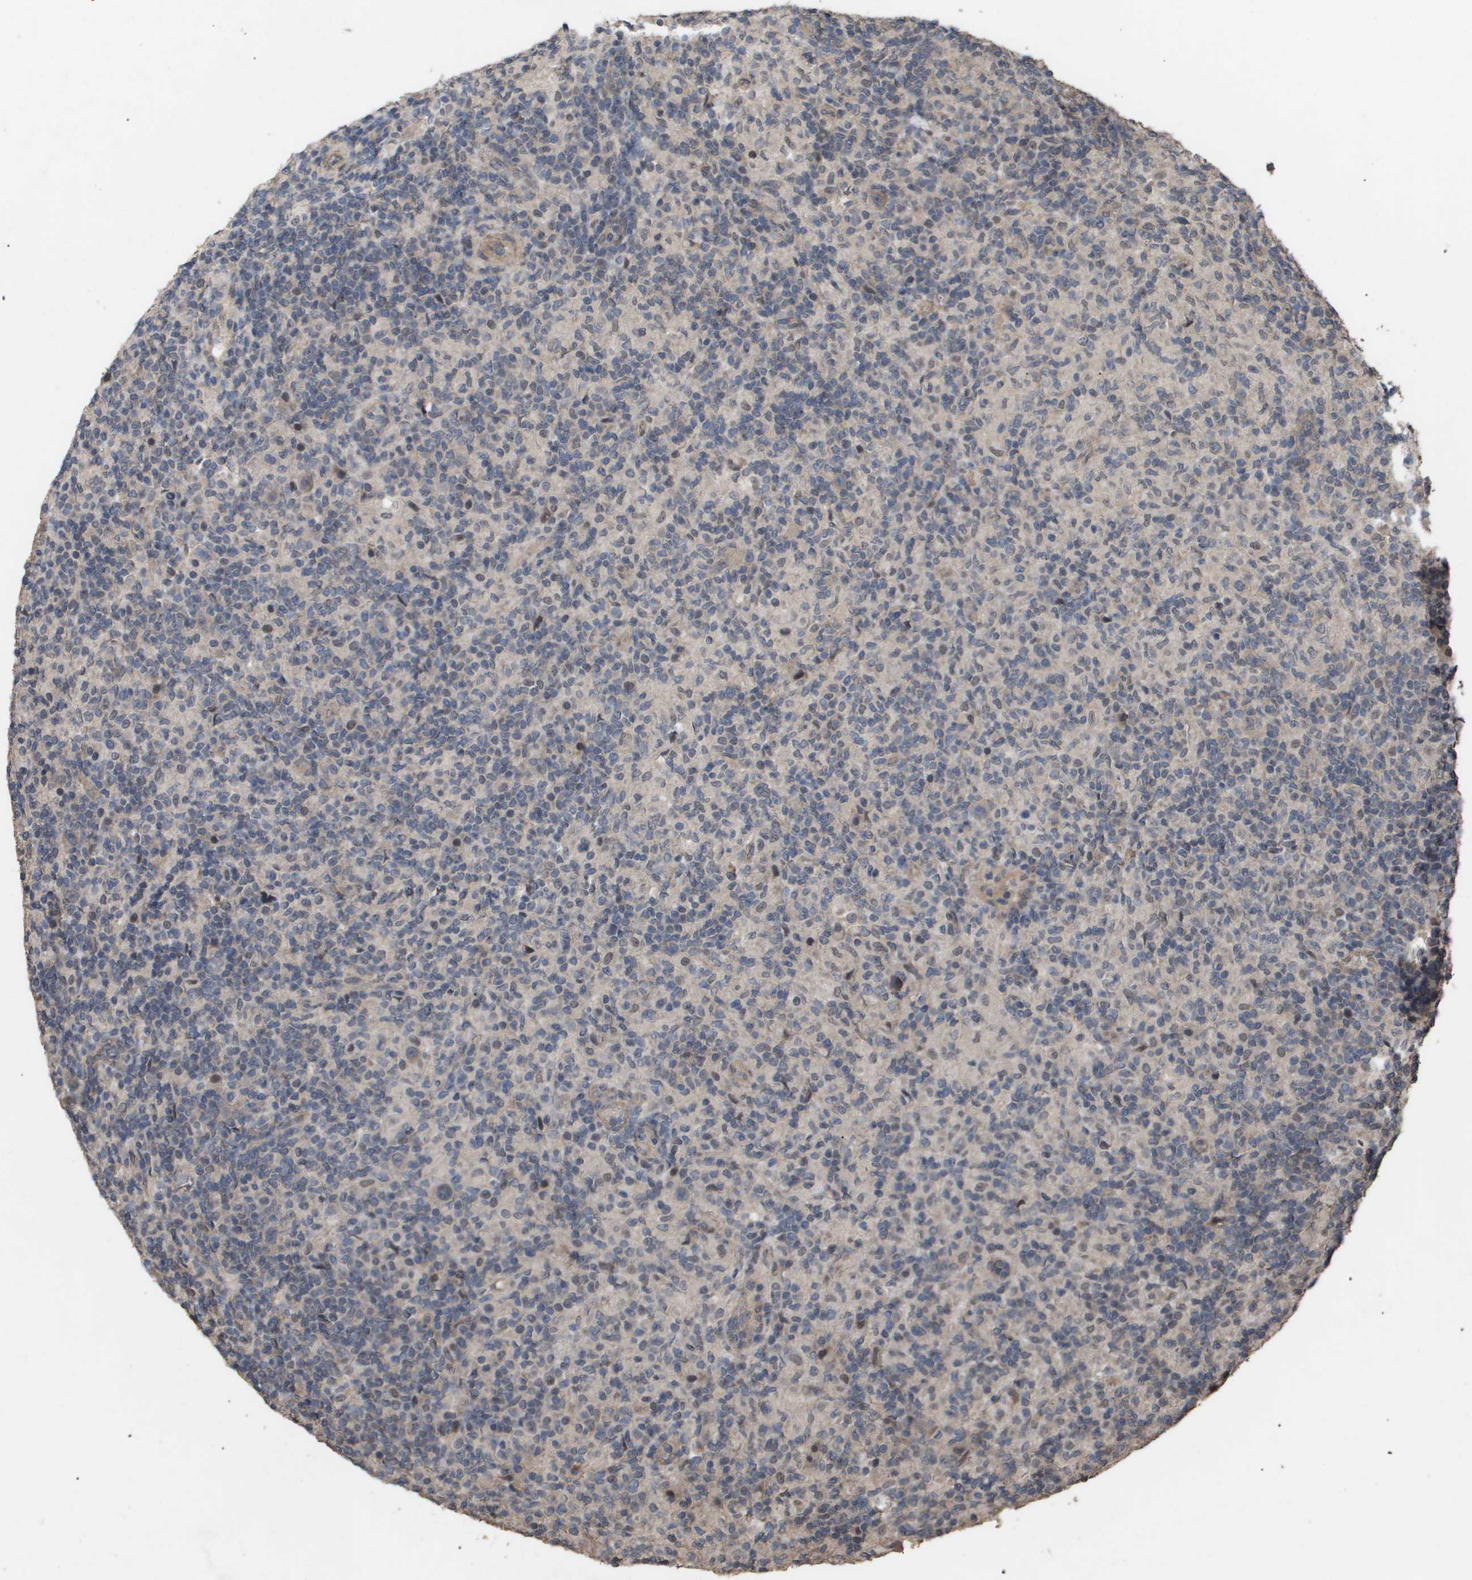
{"staining": {"intensity": "weak", "quantity": "25%-75%", "location": "cytoplasmic/membranous"}, "tissue": "lymphoma", "cell_type": "Tumor cells", "image_type": "cancer", "snomed": [{"axis": "morphology", "description": "Hodgkin's disease, NOS"}, {"axis": "topography", "description": "Lymph node"}], "caption": "Tumor cells show low levels of weak cytoplasmic/membranous expression in about 25%-75% of cells in lymphoma.", "gene": "CUL5", "patient": {"sex": "male", "age": 70}}